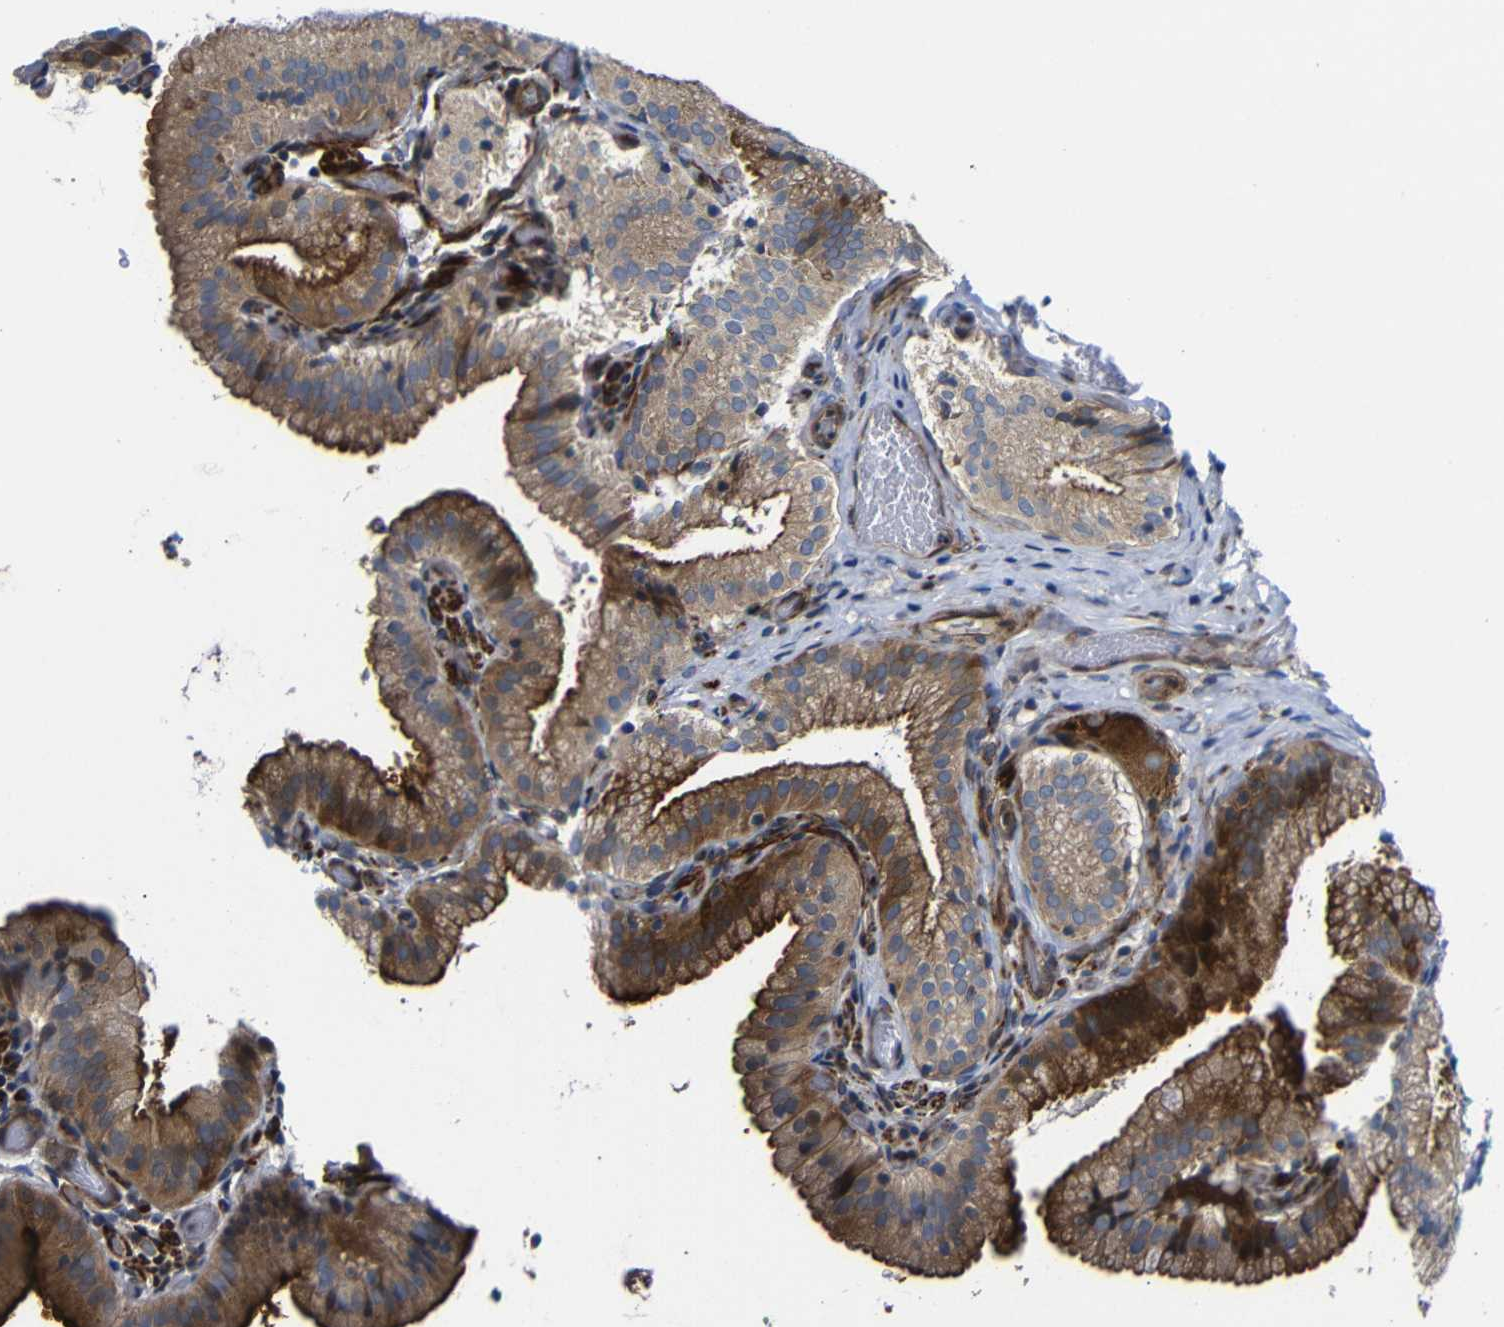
{"staining": {"intensity": "moderate", "quantity": ">75%", "location": "cytoplasmic/membranous"}, "tissue": "gallbladder", "cell_type": "Glandular cells", "image_type": "normal", "snomed": [{"axis": "morphology", "description": "Normal tissue, NOS"}, {"axis": "topography", "description": "Gallbladder"}], "caption": "The histopathology image demonstrates immunohistochemical staining of unremarkable gallbladder. There is moderate cytoplasmic/membranous positivity is appreciated in about >75% of glandular cells.", "gene": "PARP14", "patient": {"sex": "male", "age": 54}}